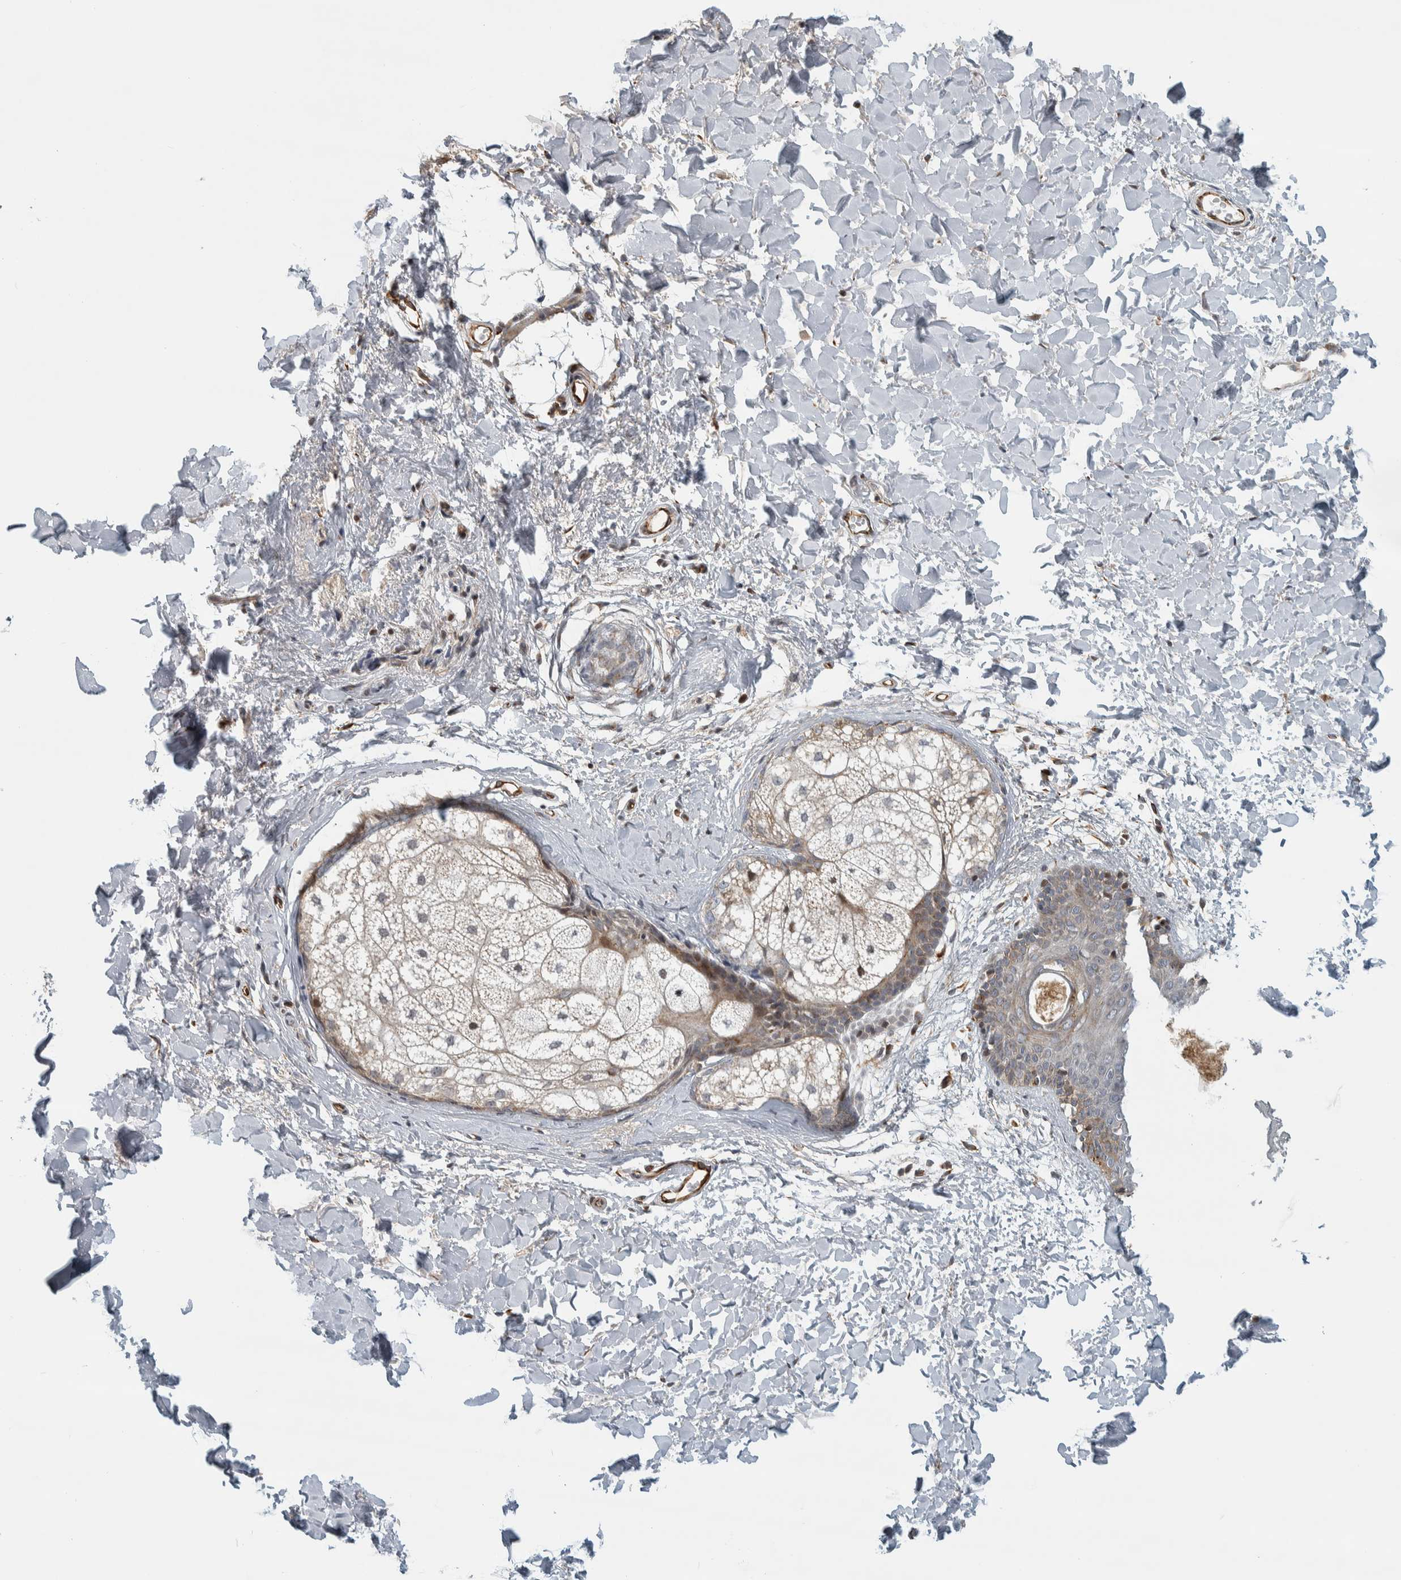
{"staining": {"intensity": "moderate", "quantity": ">75%", "location": "cytoplasmic/membranous"}, "tissue": "skin", "cell_type": "Fibroblasts", "image_type": "normal", "snomed": [{"axis": "morphology", "description": "Normal tissue, NOS"}, {"axis": "topography", "description": "Skin"}], "caption": "Moderate cytoplasmic/membranous expression is identified in about >75% of fibroblasts in unremarkable skin. (Brightfield microscopy of DAB IHC at high magnification).", "gene": "AFP", "patient": {"sex": "female", "age": 46}}